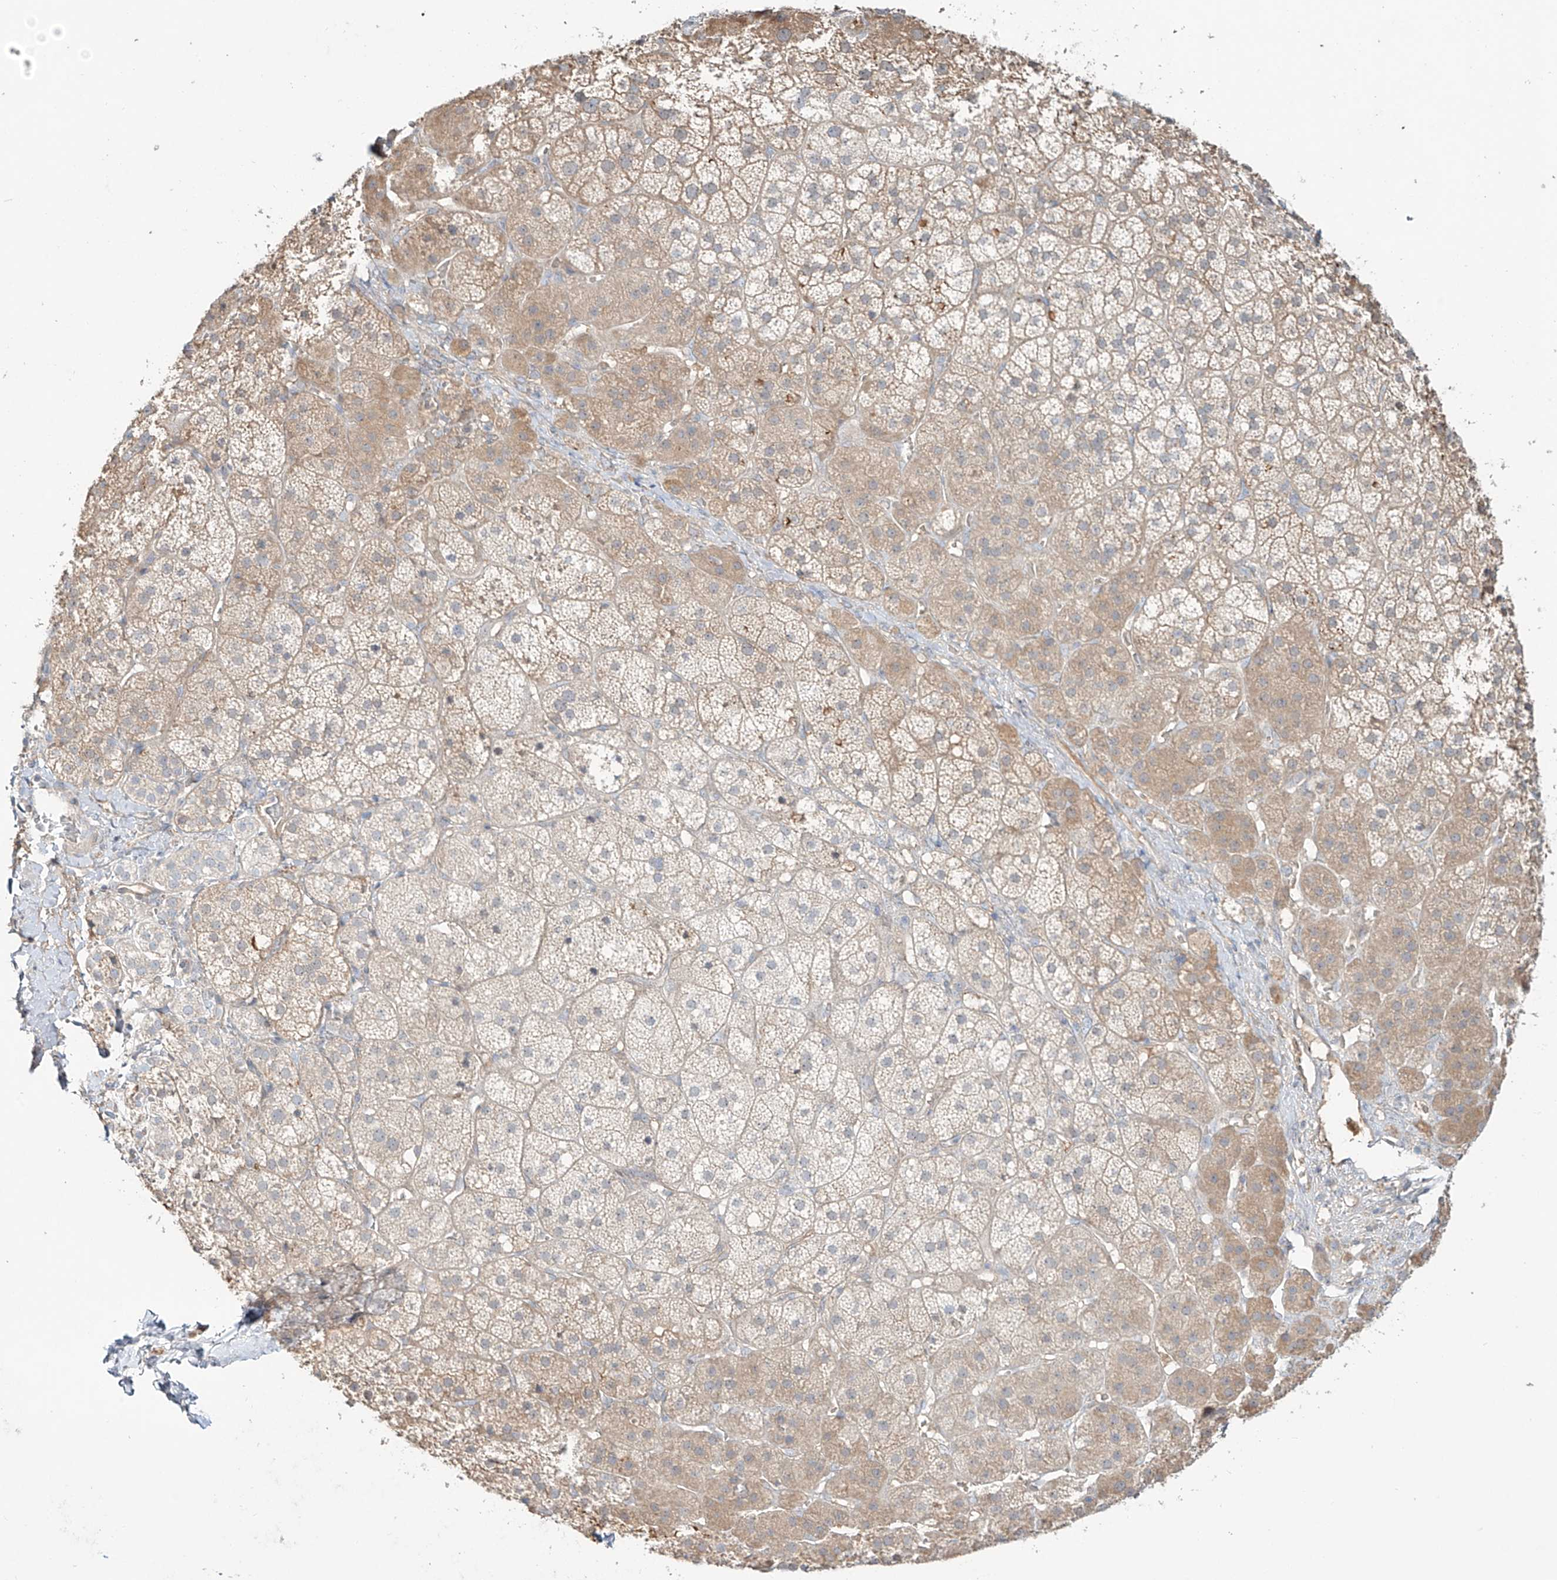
{"staining": {"intensity": "moderate", "quantity": ">75%", "location": "cytoplasmic/membranous"}, "tissue": "adrenal gland", "cell_type": "Glandular cells", "image_type": "normal", "snomed": [{"axis": "morphology", "description": "Normal tissue, NOS"}, {"axis": "topography", "description": "Adrenal gland"}], "caption": "Protein expression analysis of normal adrenal gland shows moderate cytoplasmic/membranous positivity in approximately >75% of glandular cells. The protein of interest is shown in brown color, while the nuclei are stained blue.", "gene": "ERO1A", "patient": {"sex": "female", "age": 44}}